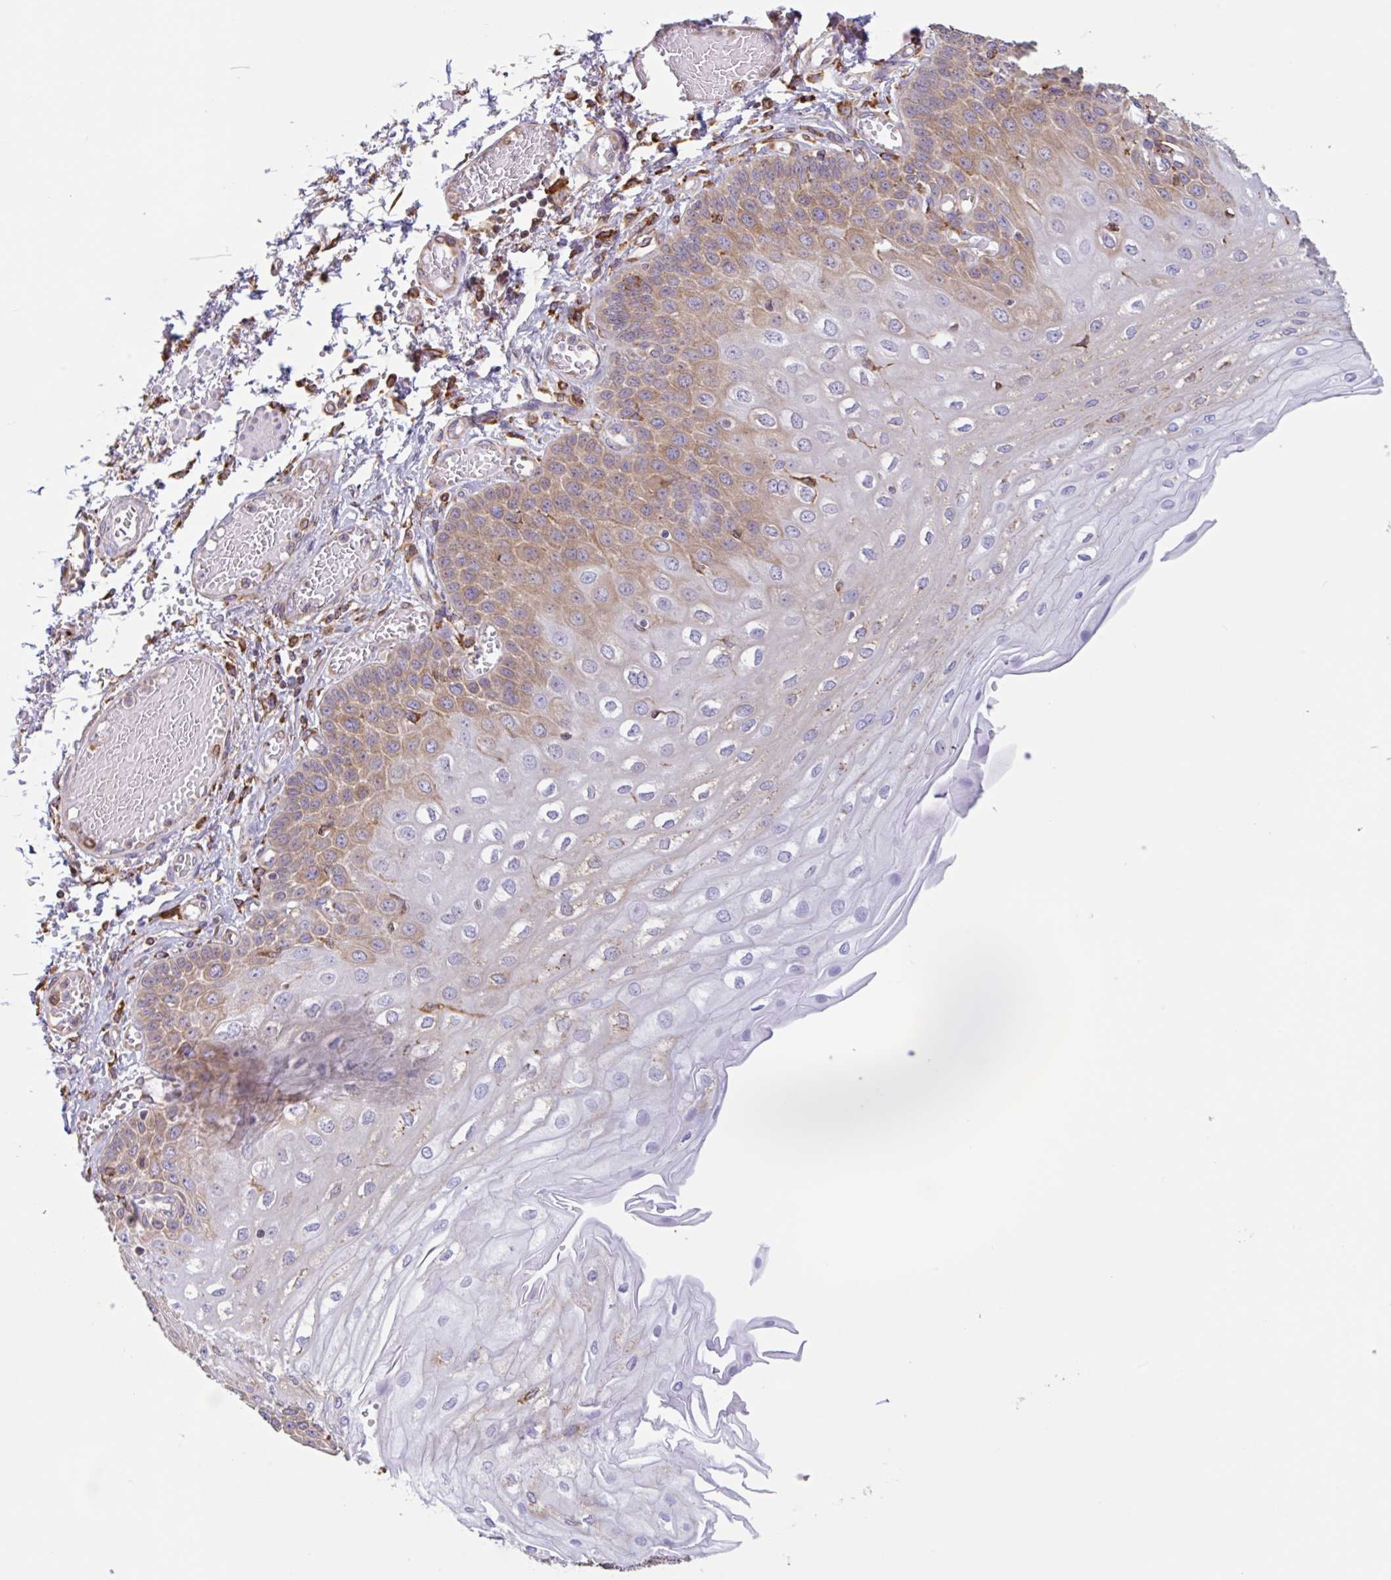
{"staining": {"intensity": "weak", "quantity": "25%-75%", "location": "cytoplasmic/membranous"}, "tissue": "esophagus", "cell_type": "Squamous epithelial cells", "image_type": "normal", "snomed": [{"axis": "morphology", "description": "Normal tissue, NOS"}, {"axis": "morphology", "description": "Adenocarcinoma, NOS"}, {"axis": "topography", "description": "Esophagus"}], "caption": "Protein analysis of benign esophagus reveals weak cytoplasmic/membranous staining in approximately 25%-75% of squamous epithelial cells. Nuclei are stained in blue.", "gene": "DOK4", "patient": {"sex": "male", "age": 81}}